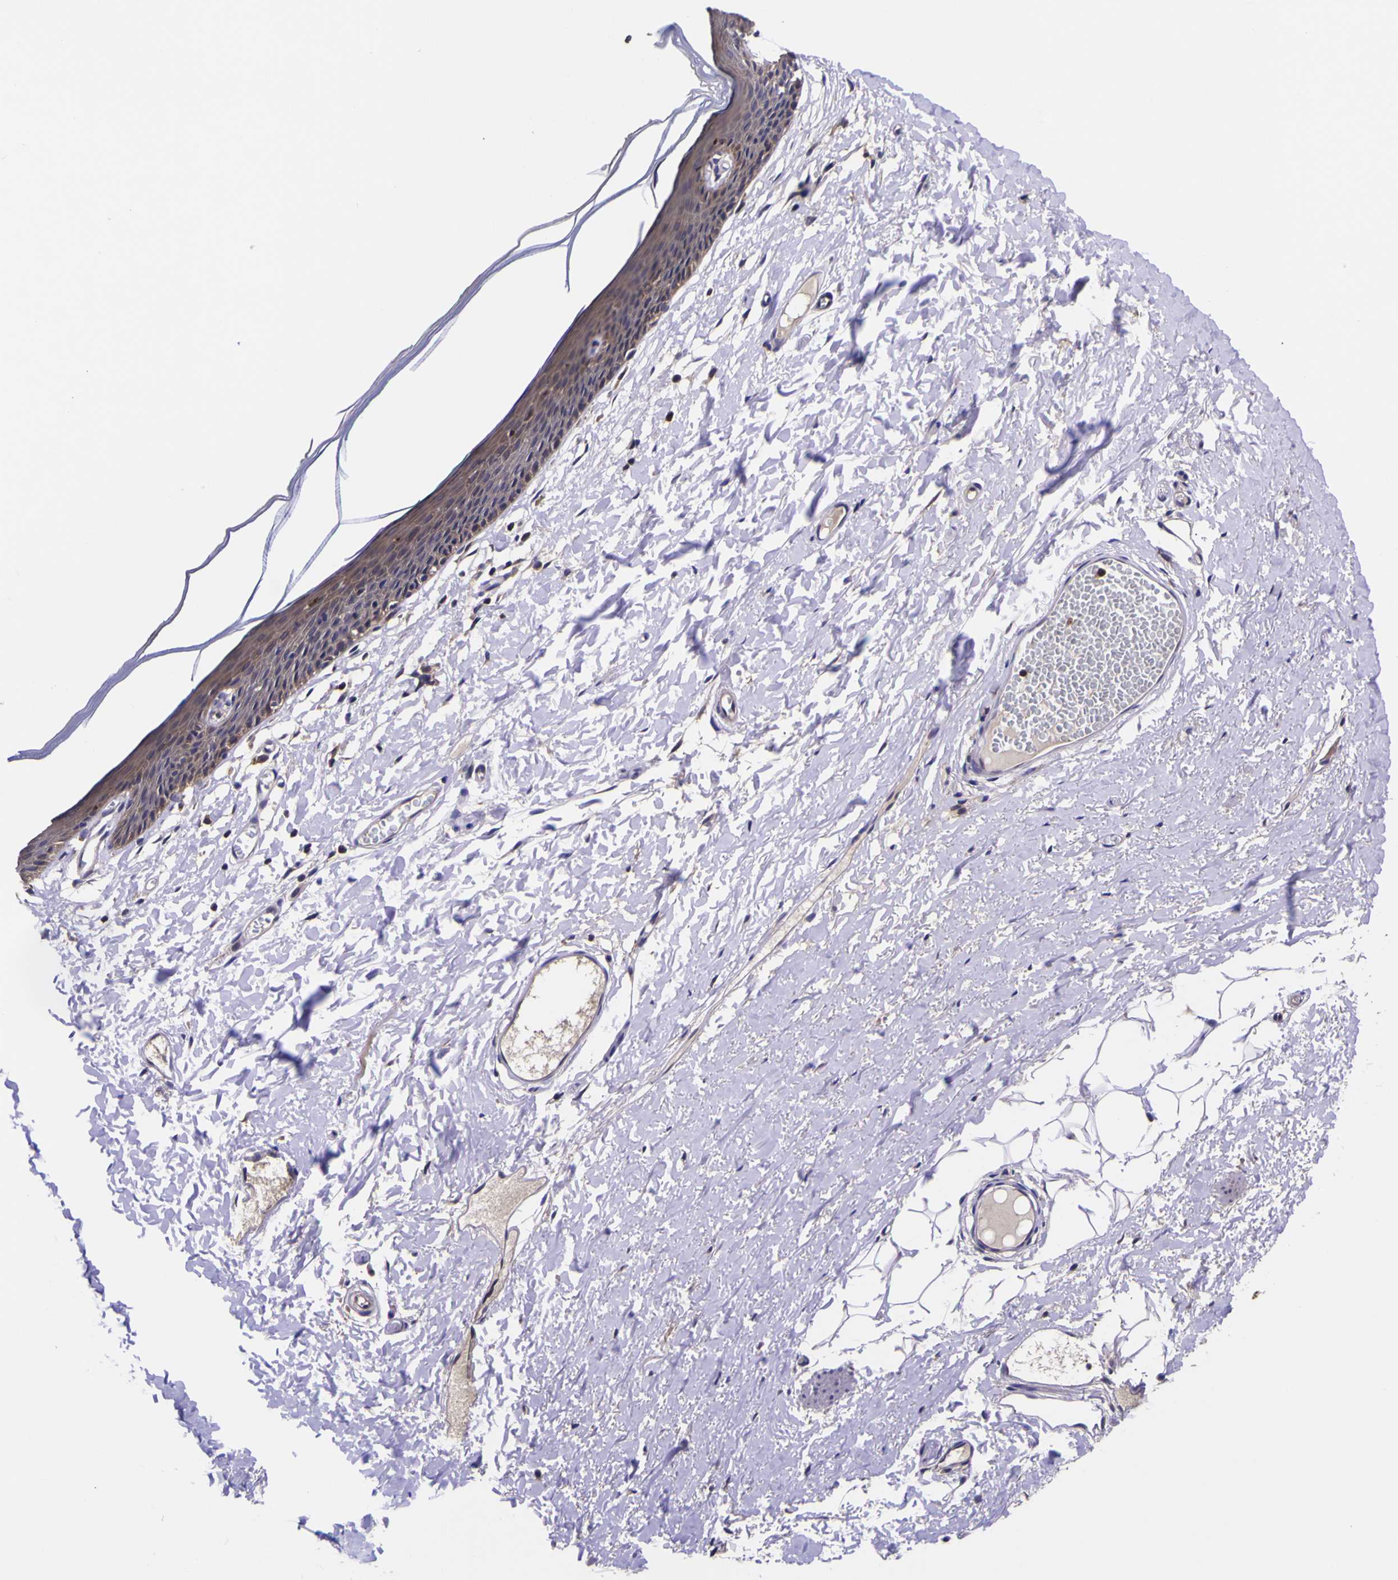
{"staining": {"intensity": "weak", "quantity": ">75%", "location": "cytoplasmic/membranous"}, "tissue": "skin", "cell_type": "Epidermal cells", "image_type": "normal", "snomed": [{"axis": "morphology", "description": "Normal tissue, NOS"}, {"axis": "topography", "description": "Vulva"}], "caption": "The image reveals staining of normal skin, revealing weak cytoplasmic/membranous protein expression (brown color) within epidermal cells.", "gene": "MAPK14", "patient": {"sex": "female", "age": 54}}